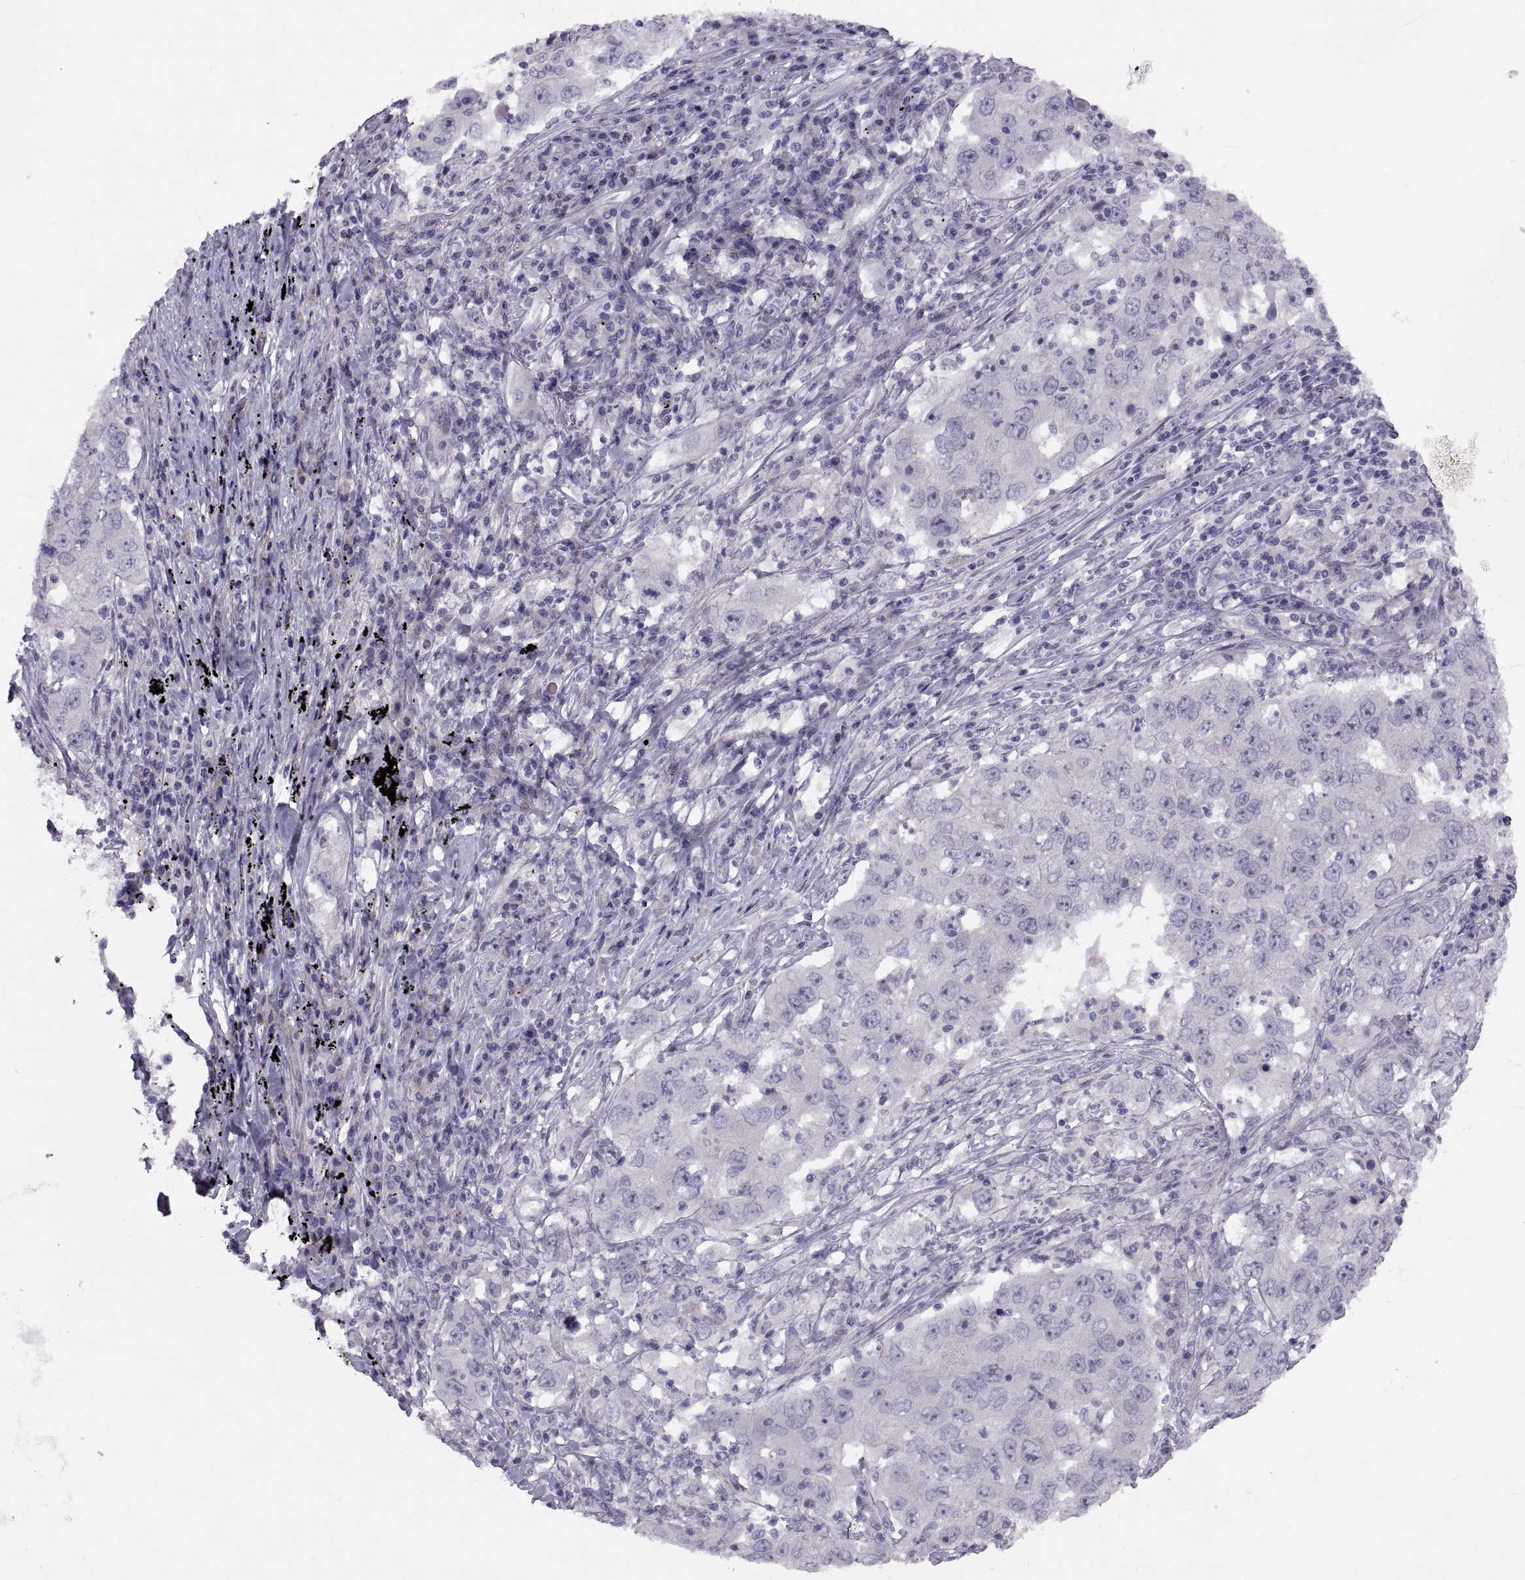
{"staining": {"intensity": "negative", "quantity": "none", "location": "none"}, "tissue": "lung cancer", "cell_type": "Tumor cells", "image_type": "cancer", "snomed": [{"axis": "morphology", "description": "Adenocarcinoma, NOS"}, {"axis": "topography", "description": "Lung"}], "caption": "A high-resolution micrograph shows IHC staining of lung cancer, which reveals no significant staining in tumor cells.", "gene": "TMEM158", "patient": {"sex": "male", "age": 73}}